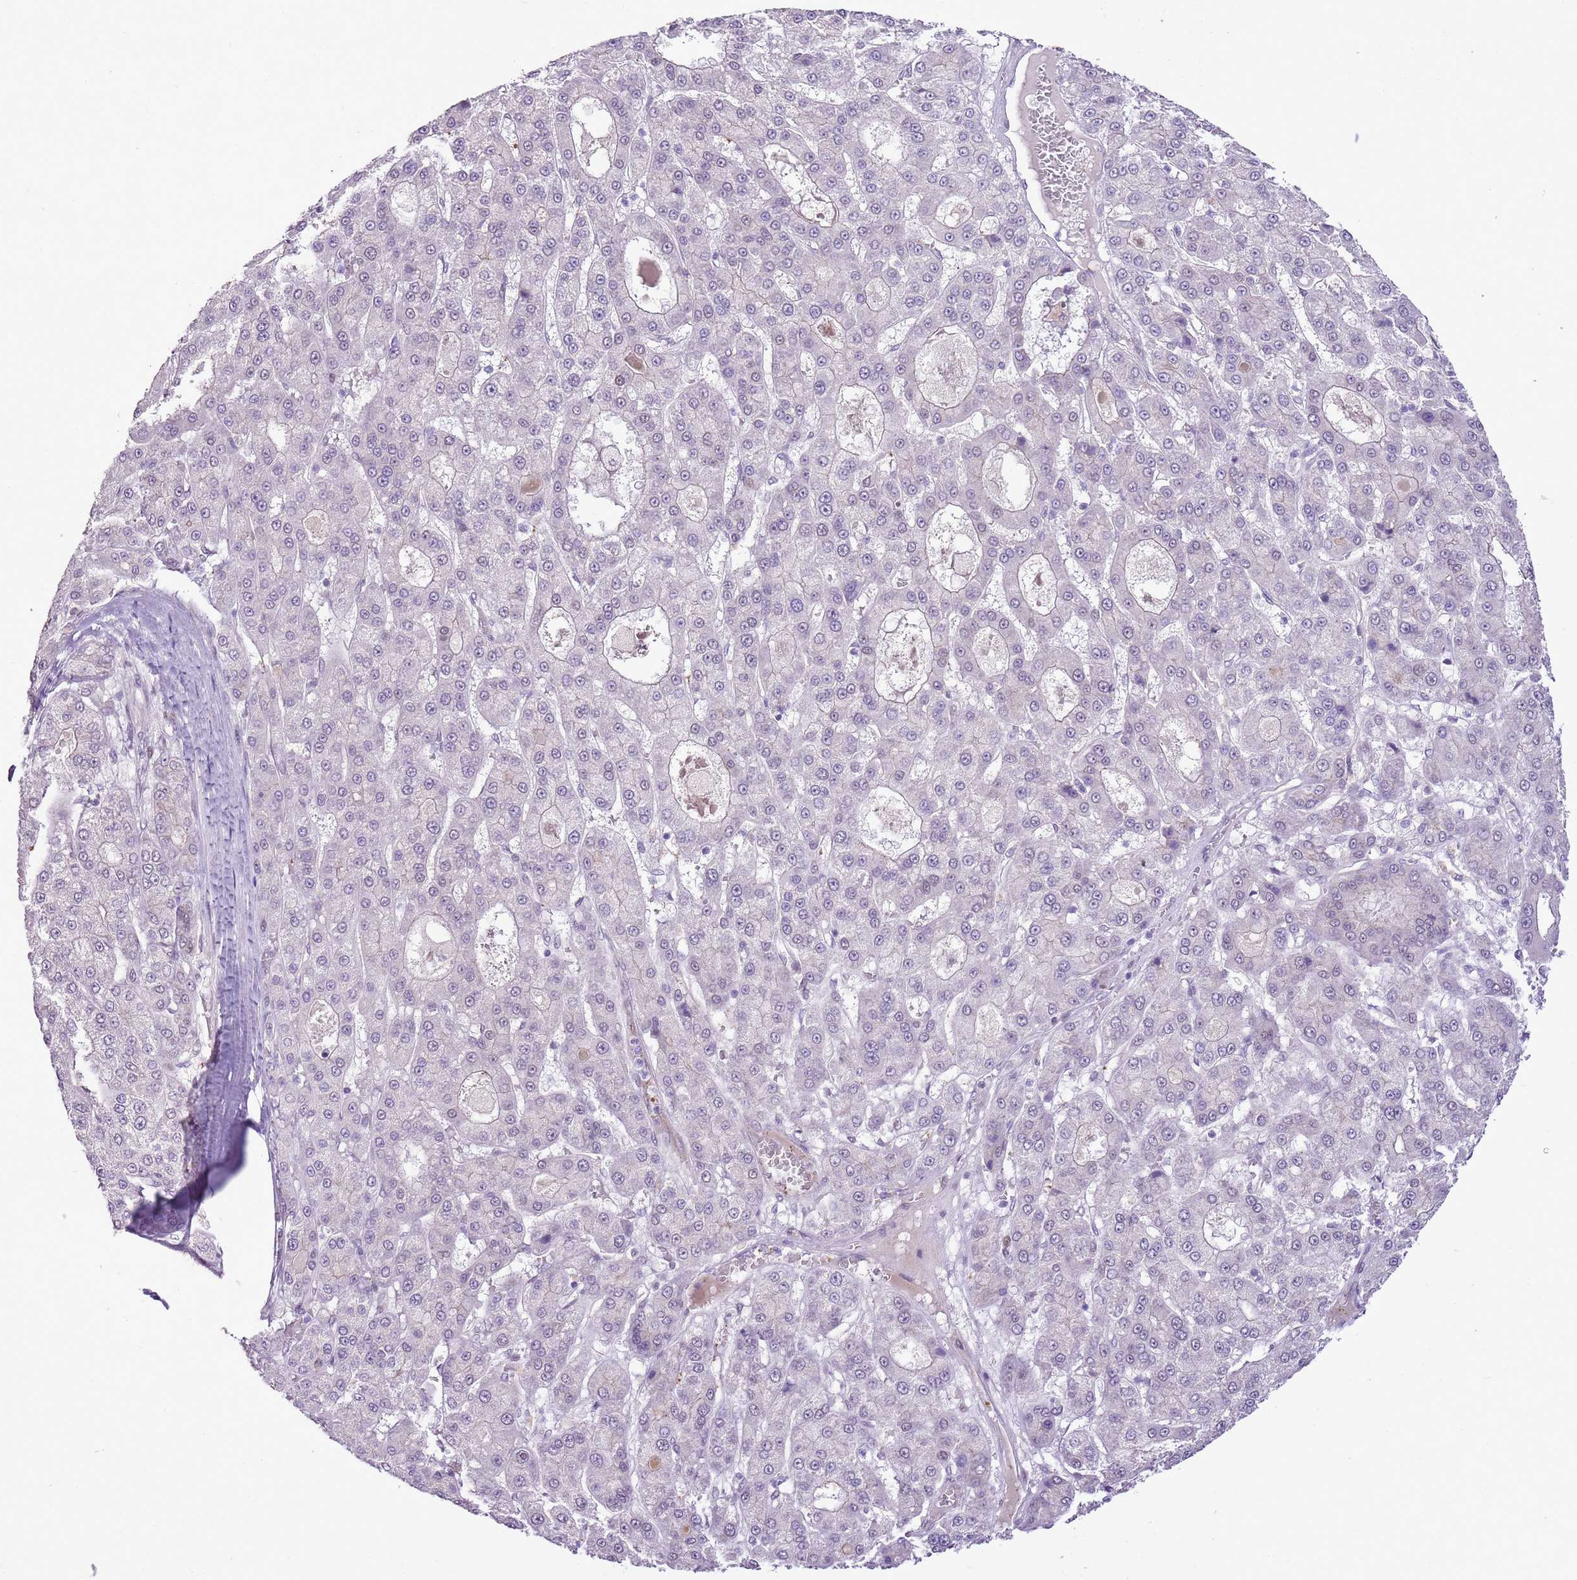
{"staining": {"intensity": "negative", "quantity": "none", "location": "none"}, "tissue": "liver cancer", "cell_type": "Tumor cells", "image_type": "cancer", "snomed": [{"axis": "morphology", "description": "Carcinoma, Hepatocellular, NOS"}, {"axis": "topography", "description": "Liver"}], "caption": "A histopathology image of liver cancer stained for a protein displays no brown staining in tumor cells.", "gene": "NACC2", "patient": {"sex": "male", "age": 70}}